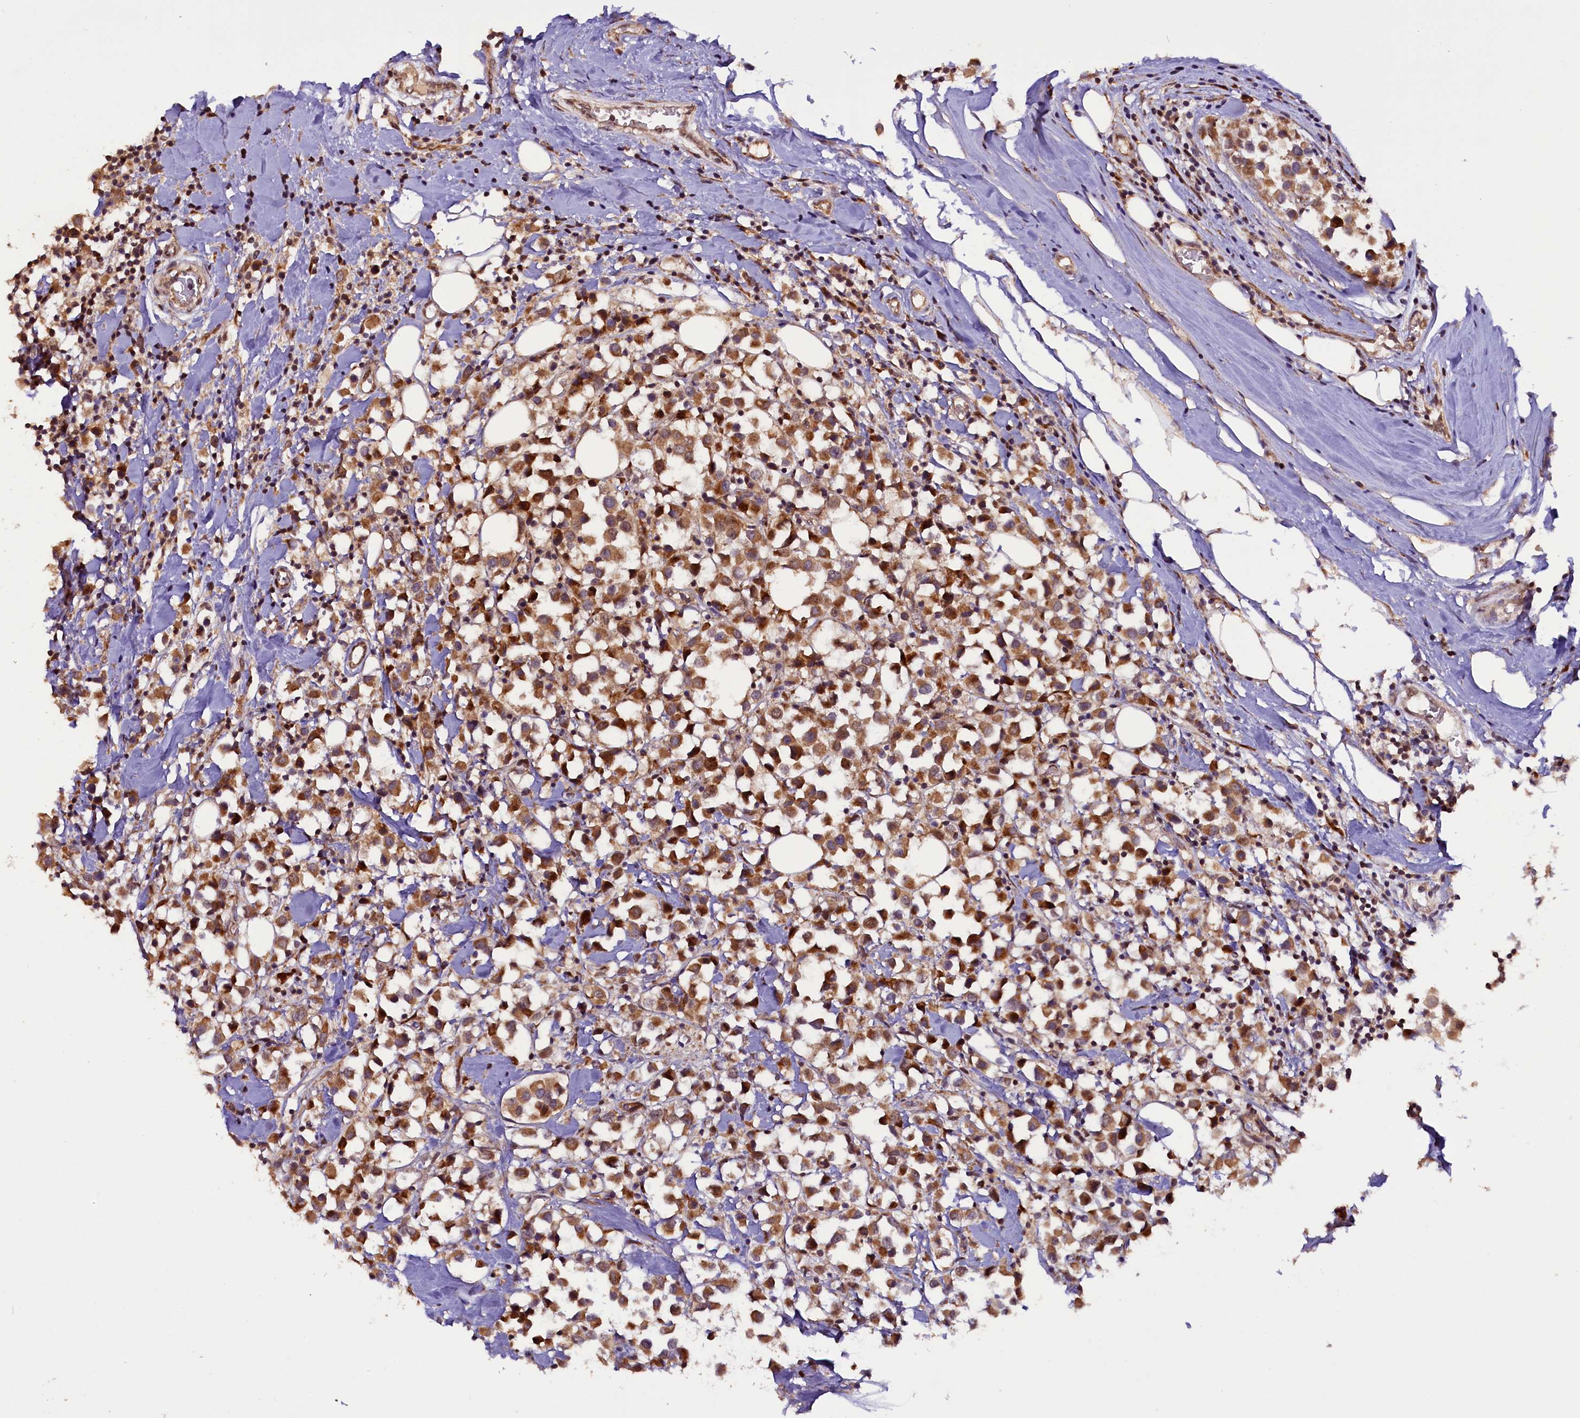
{"staining": {"intensity": "moderate", "quantity": ">75%", "location": "cytoplasmic/membranous"}, "tissue": "breast cancer", "cell_type": "Tumor cells", "image_type": "cancer", "snomed": [{"axis": "morphology", "description": "Duct carcinoma"}, {"axis": "topography", "description": "Breast"}], "caption": "Immunohistochemistry (IHC) staining of breast cancer (invasive ductal carcinoma), which reveals medium levels of moderate cytoplasmic/membranous staining in about >75% of tumor cells indicating moderate cytoplasmic/membranous protein expression. The staining was performed using DAB (3,3'-diaminobenzidine) (brown) for protein detection and nuclei were counterstained in hematoxylin (blue).", "gene": "RPUSD2", "patient": {"sex": "female", "age": 61}}